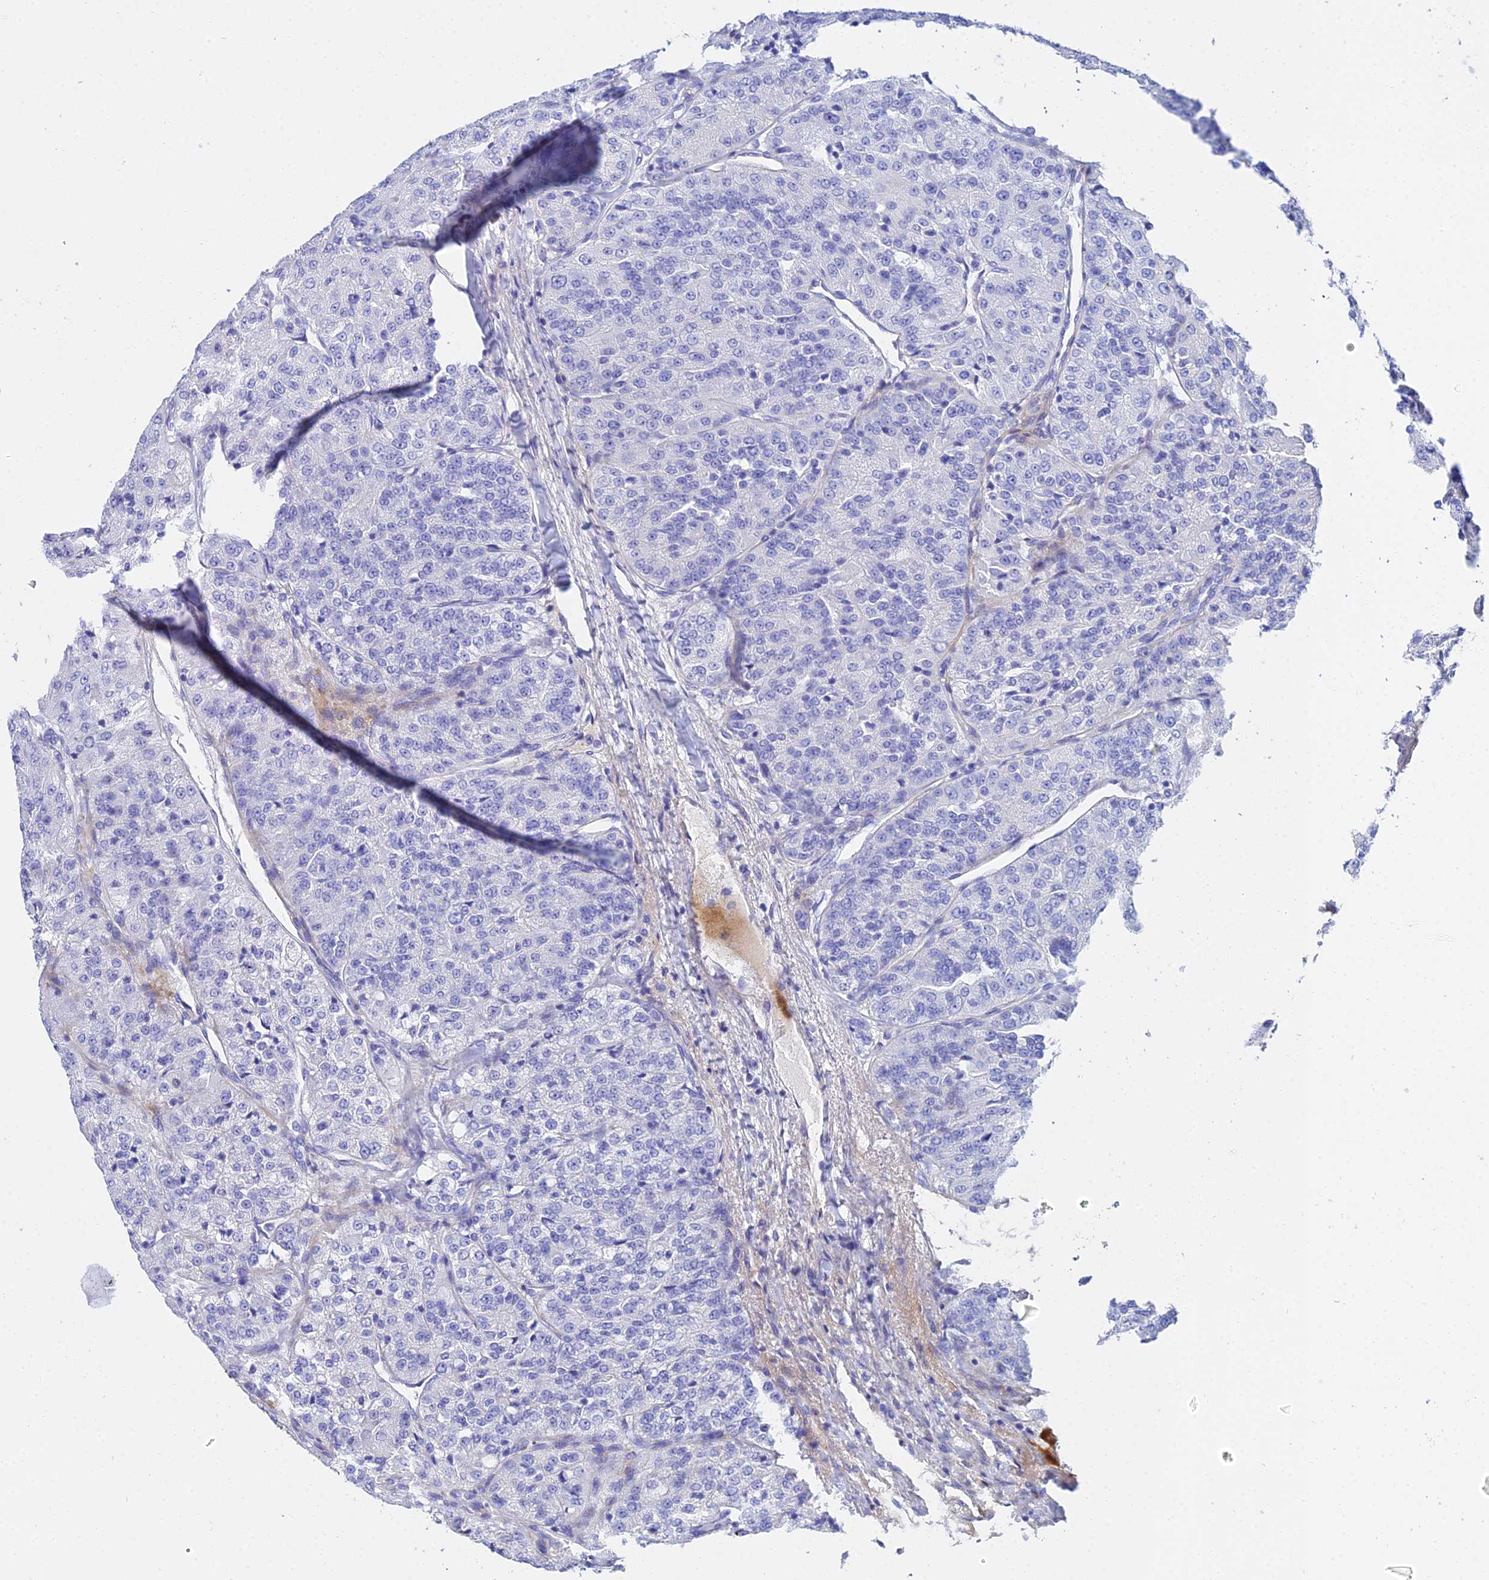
{"staining": {"intensity": "negative", "quantity": "none", "location": "none"}, "tissue": "renal cancer", "cell_type": "Tumor cells", "image_type": "cancer", "snomed": [{"axis": "morphology", "description": "Adenocarcinoma, NOS"}, {"axis": "topography", "description": "Kidney"}], "caption": "Tumor cells are negative for brown protein staining in adenocarcinoma (renal). The staining was performed using DAB to visualize the protein expression in brown, while the nuclei were stained in blue with hematoxylin (Magnification: 20x).", "gene": "CELA3A", "patient": {"sex": "female", "age": 63}}